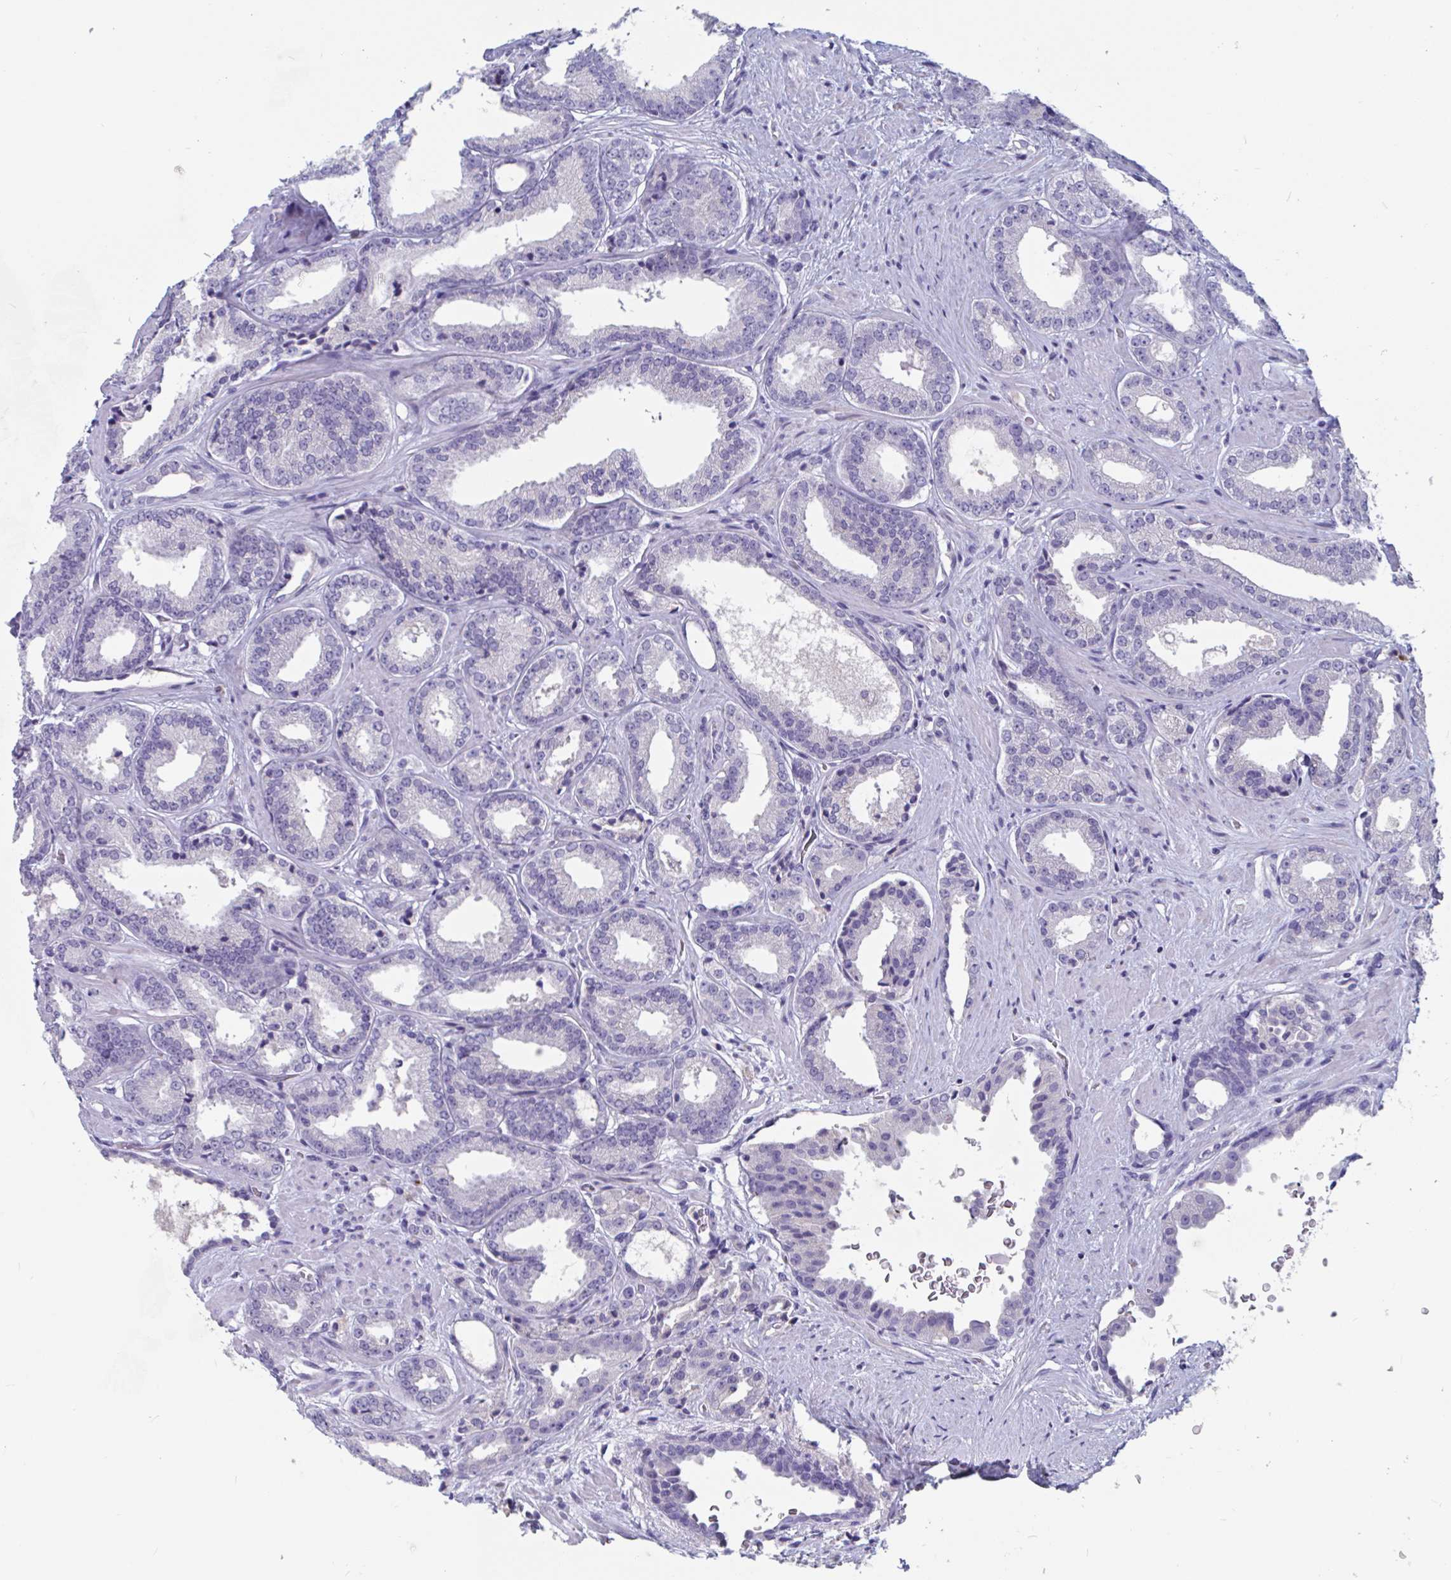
{"staining": {"intensity": "negative", "quantity": "none", "location": "none"}, "tissue": "prostate cancer", "cell_type": "Tumor cells", "image_type": "cancer", "snomed": [{"axis": "morphology", "description": "Adenocarcinoma, Low grade"}, {"axis": "topography", "description": "Prostate"}], "caption": "Human prostate adenocarcinoma (low-grade) stained for a protein using immunohistochemistry demonstrates no expression in tumor cells.", "gene": "ZNHIT2", "patient": {"sex": "male", "age": 67}}